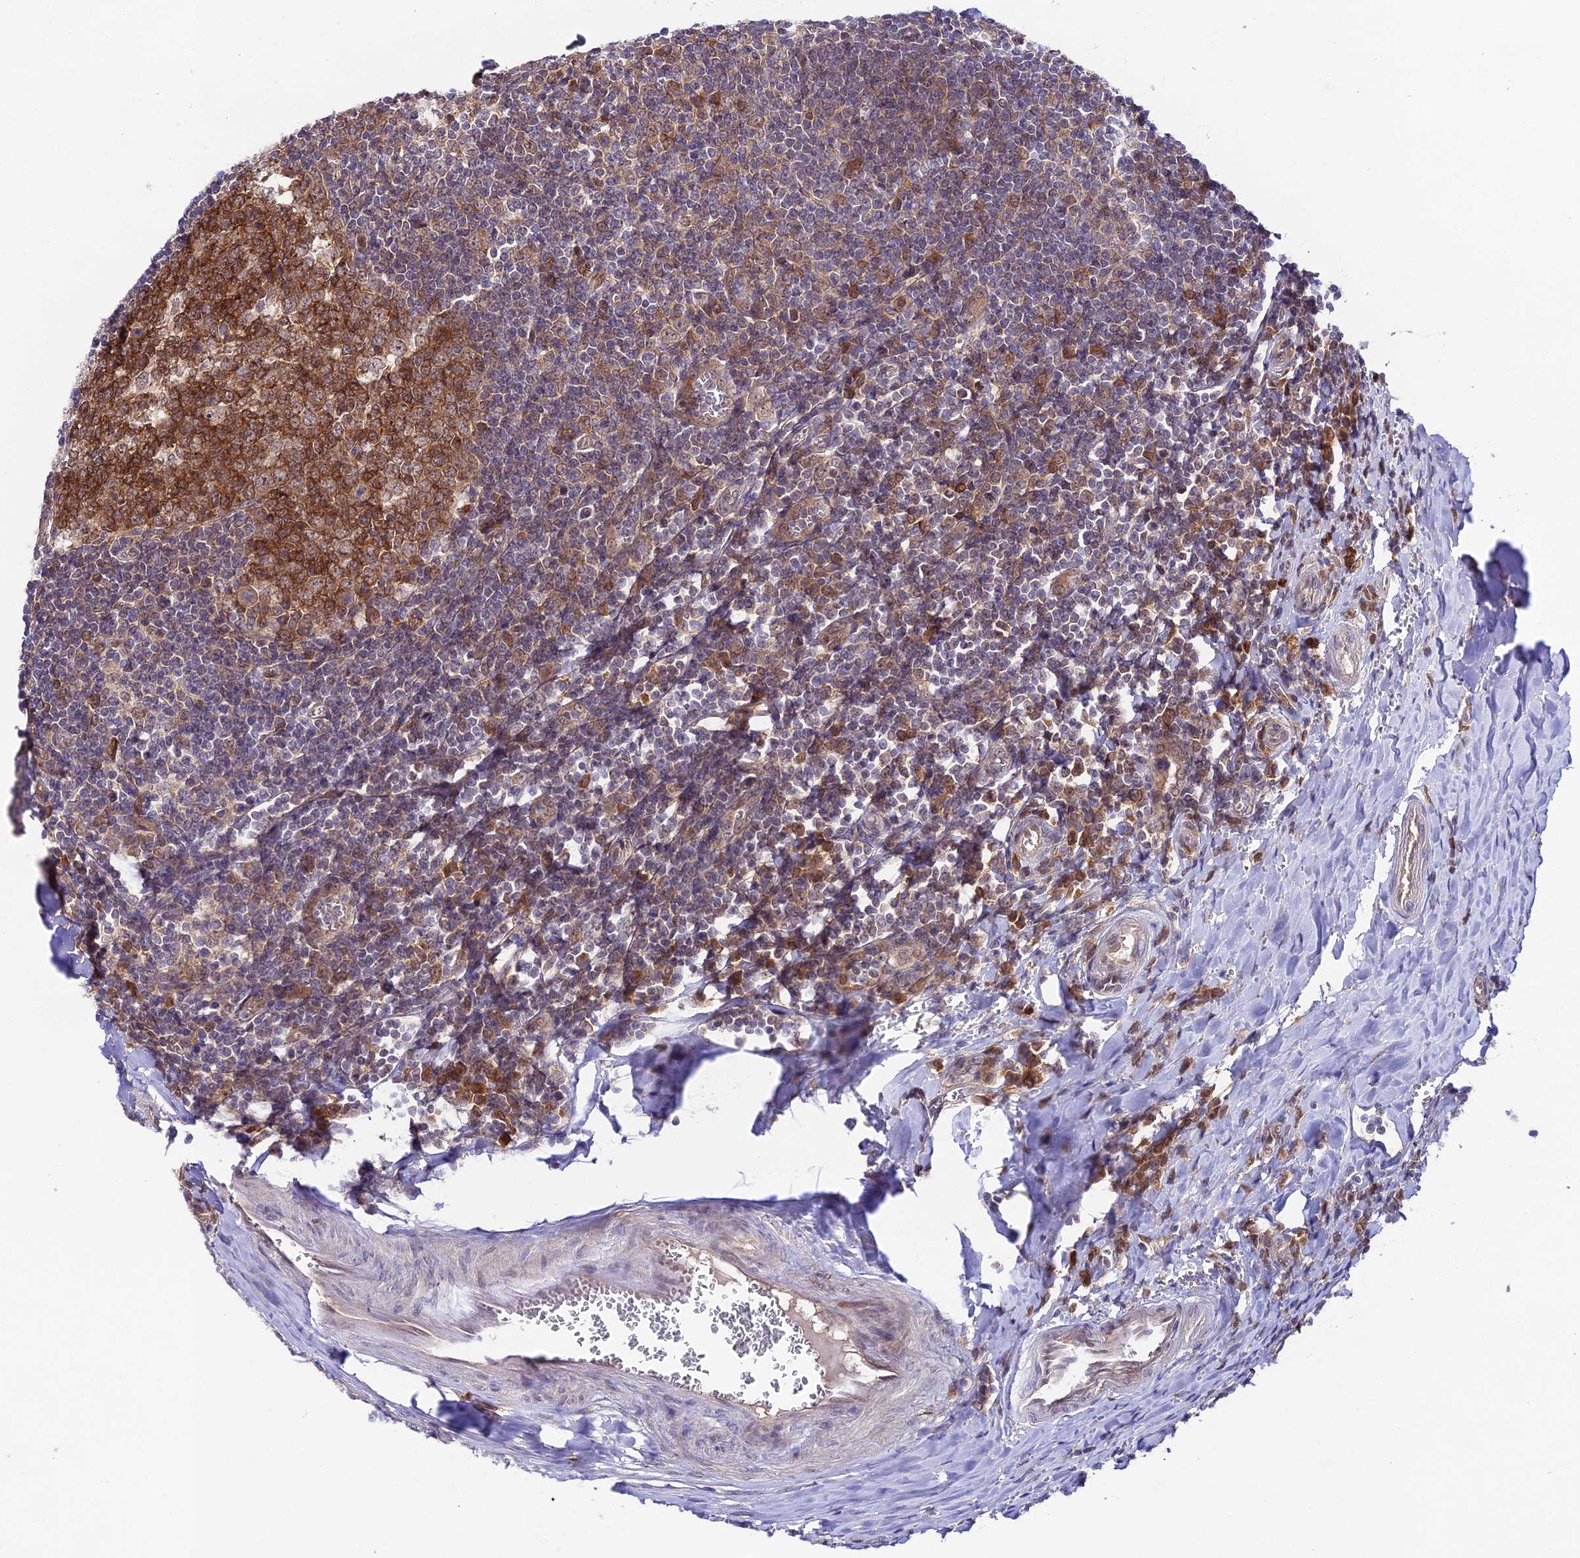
{"staining": {"intensity": "moderate", "quantity": ">75%", "location": "cytoplasmic/membranous"}, "tissue": "tonsil", "cell_type": "Germinal center cells", "image_type": "normal", "snomed": [{"axis": "morphology", "description": "Normal tissue, NOS"}, {"axis": "topography", "description": "Tonsil"}], "caption": "Germinal center cells display medium levels of moderate cytoplasmic/membranous positivity in approximately >75% of cells in unremarkable tonsil. (brown staining indicates protein expression, while blue staining denotes nuclei).", "gene": "TRIM40", "patient": {"sex": "male", "age": 27}}